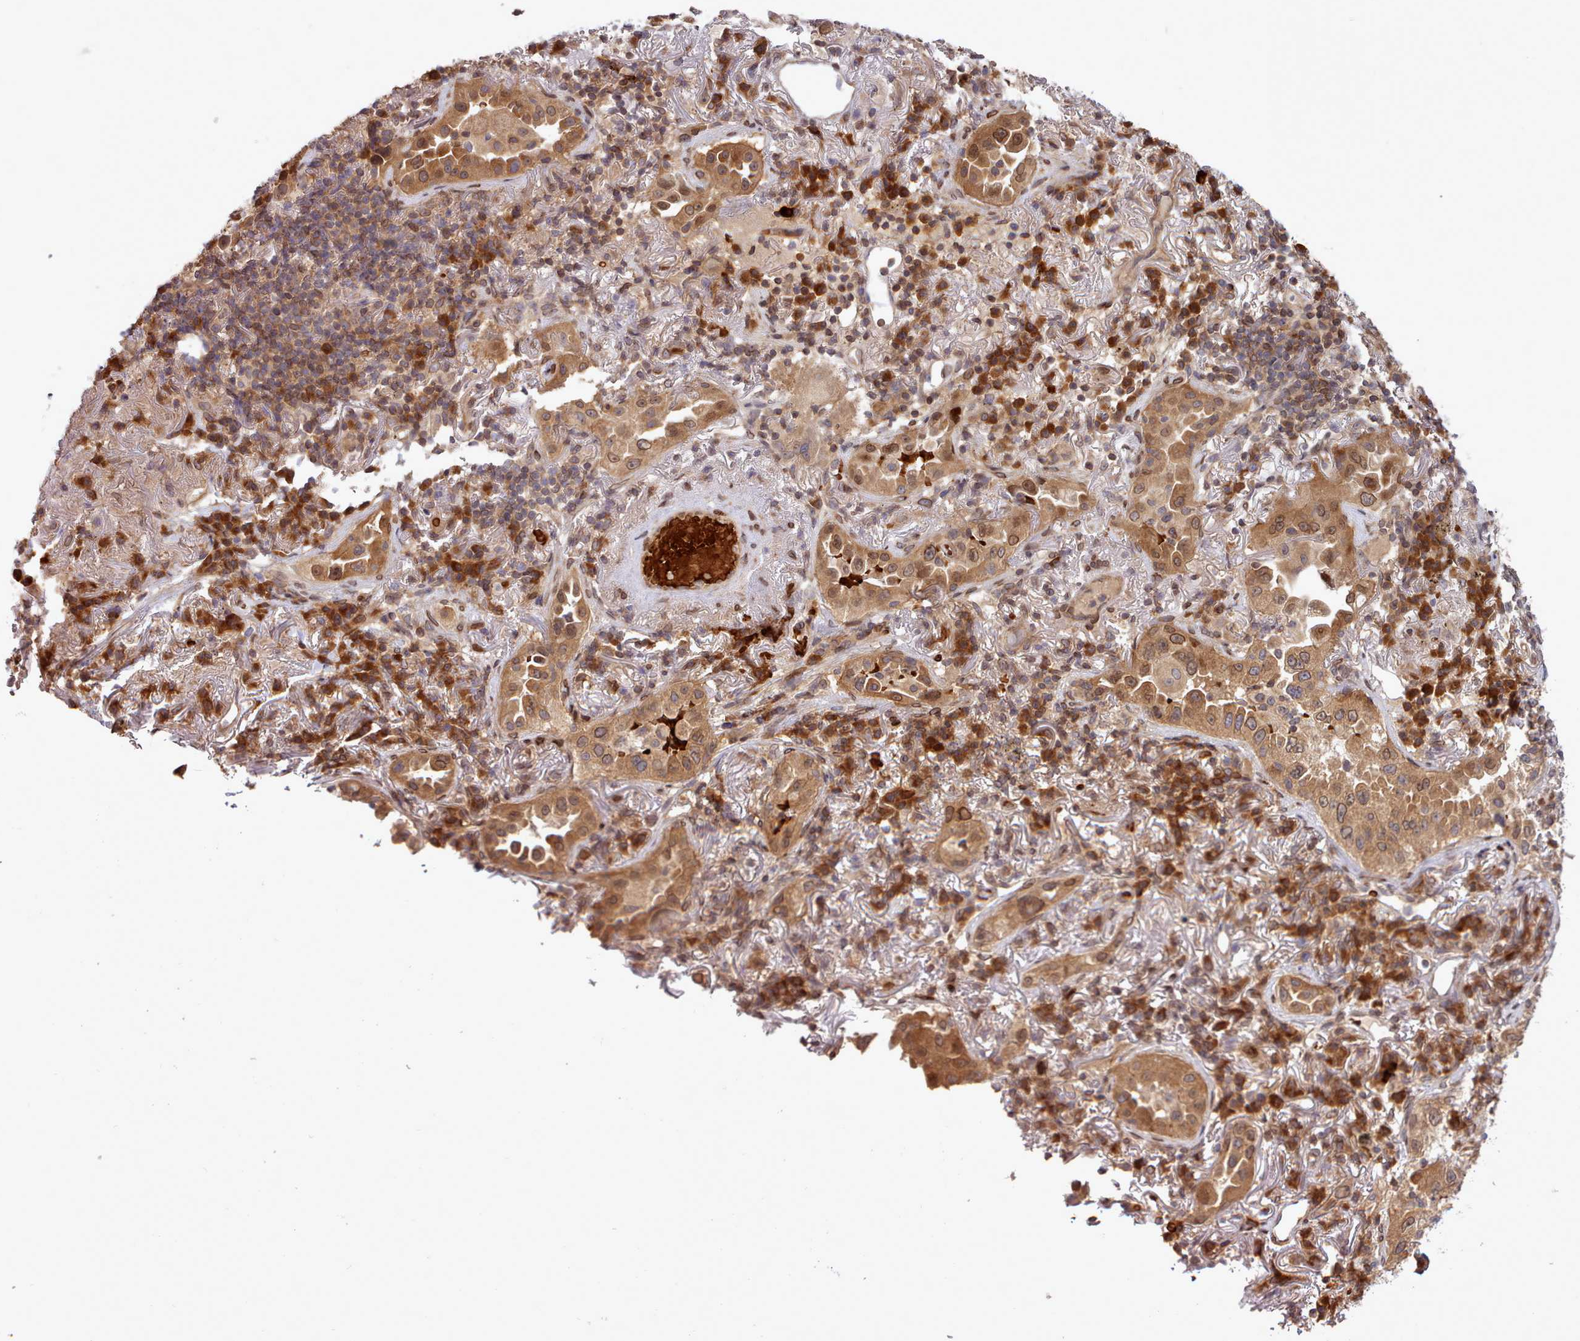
{"staining": {"intensity": "strong", "quantity": ">75%", "location": "cytoplasmic/membranous,nuclear"}, "tissue": "lung cancer", "cell_type": "Tumor cells", "image_type": "cancer", "snomed": [{"axis": "morphology", "description": "Adenocarcinoma, NOS"}, {"axis": "topography", "description": "Lung"}], "caption": "An image showing strong cytoplasmic/membranous and nuclear staining in approximately >75% of tumor cells in lung adenocarcinoma, as visualized by brown immunohistochemical staining.", "gene": "UBE2G1", "patient": {"sex": "female", "age": 69}}